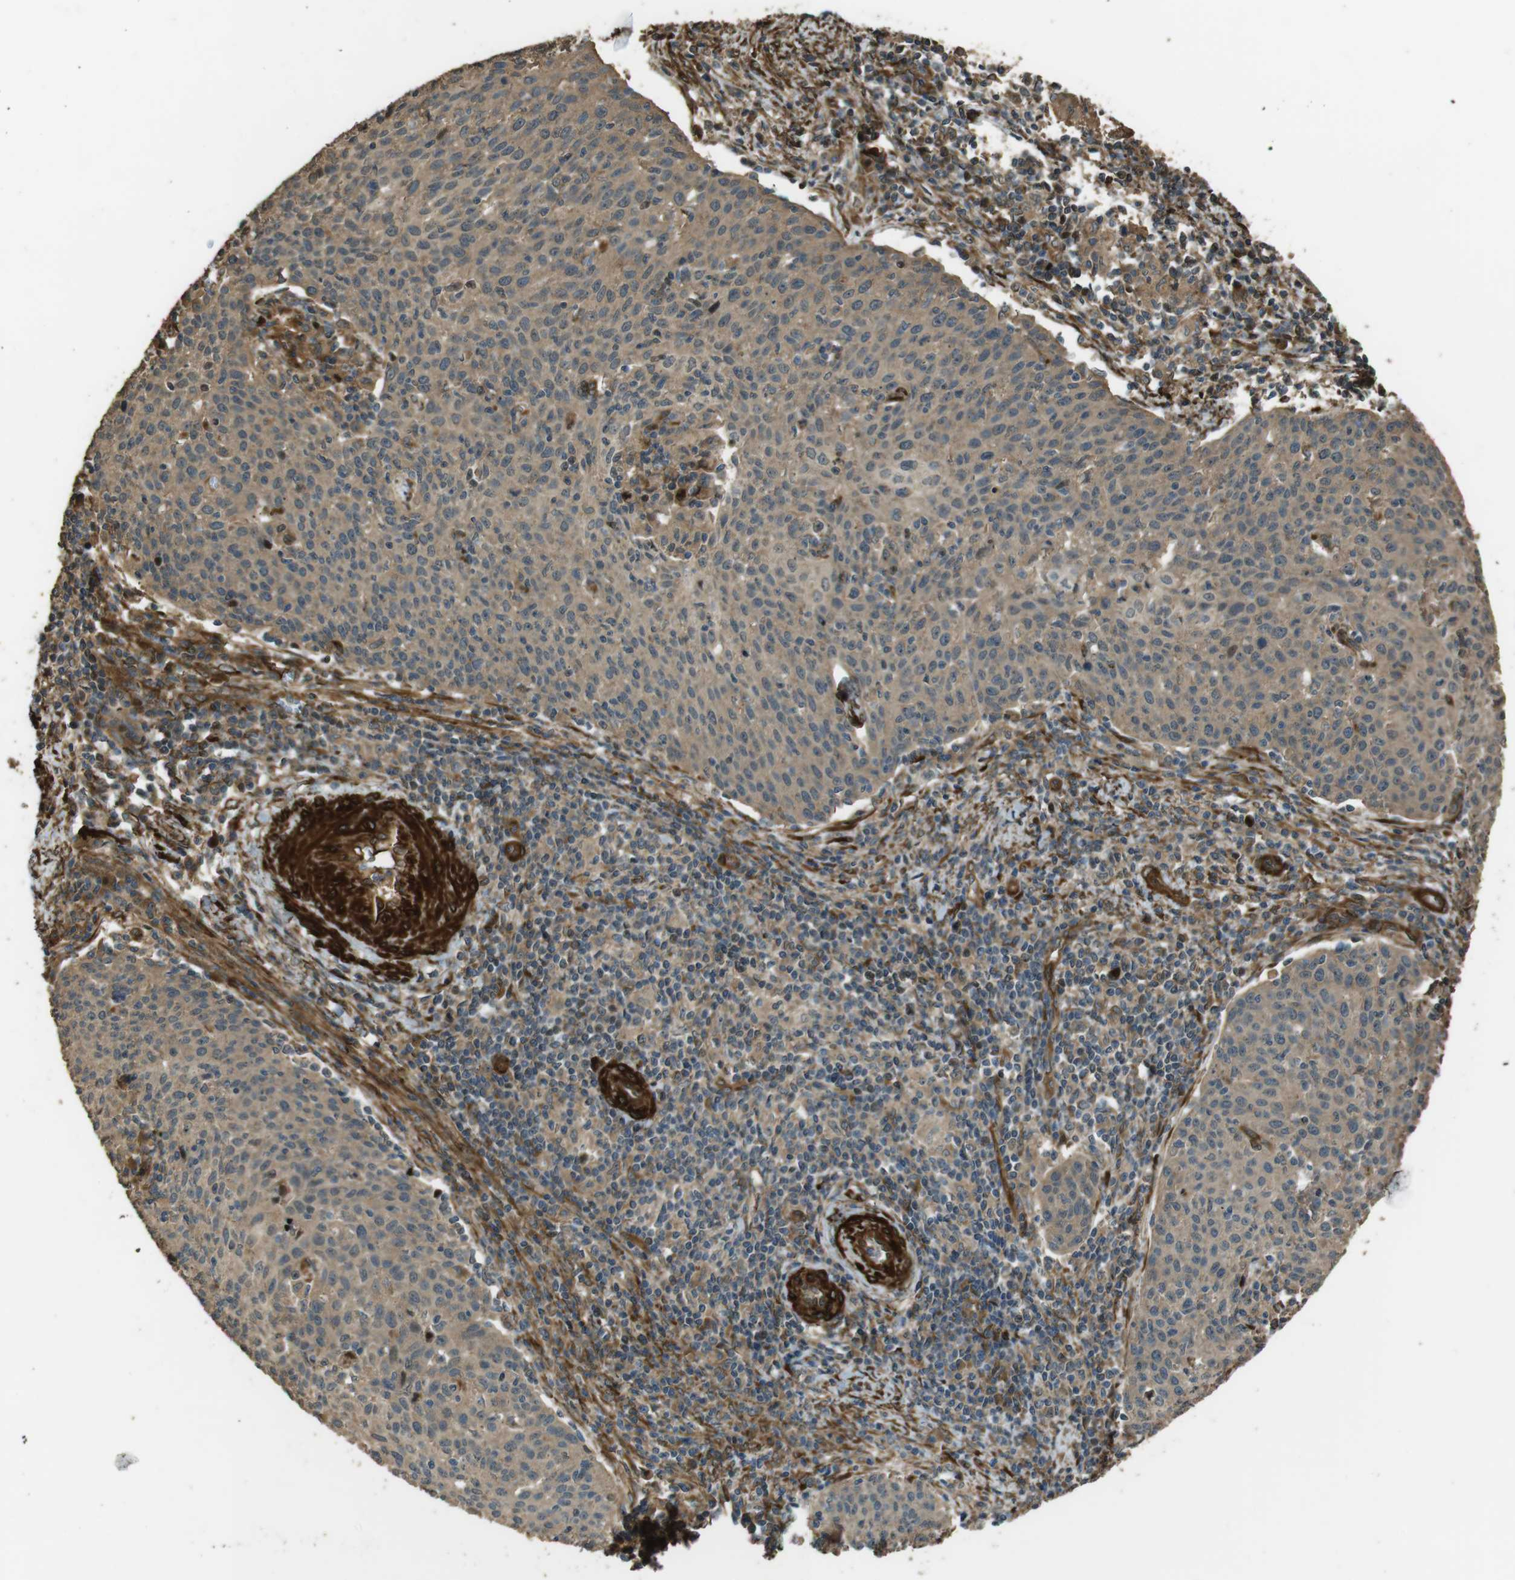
{"staining": {"intensity": "moderate", "quantity": ">75%", "location": "cytoplasmic/membranous"}, "tissue": "cervical cancer", "cell_type": "Tumor cells", "image_type": "cancer", "snomed": [{"axis": "morphology", "description": "Squamous cell carcinoma, NOS"}, {"axis": "topography", "description": "Cervix"}], "caption": "IHC staining of cervical cancer, which displays medium levels of moderate cytoplasmic/membranous positivity in about >75% of tumor cells indicating moderate cytoplasmic/membranous protein positivity. The staining was performed using DAB (brown) for protein detection and nuclei were counterstained in hematoxylin (blue).", "gene": "MSRB3", "patient": {"sex": "female", "age": 38}}